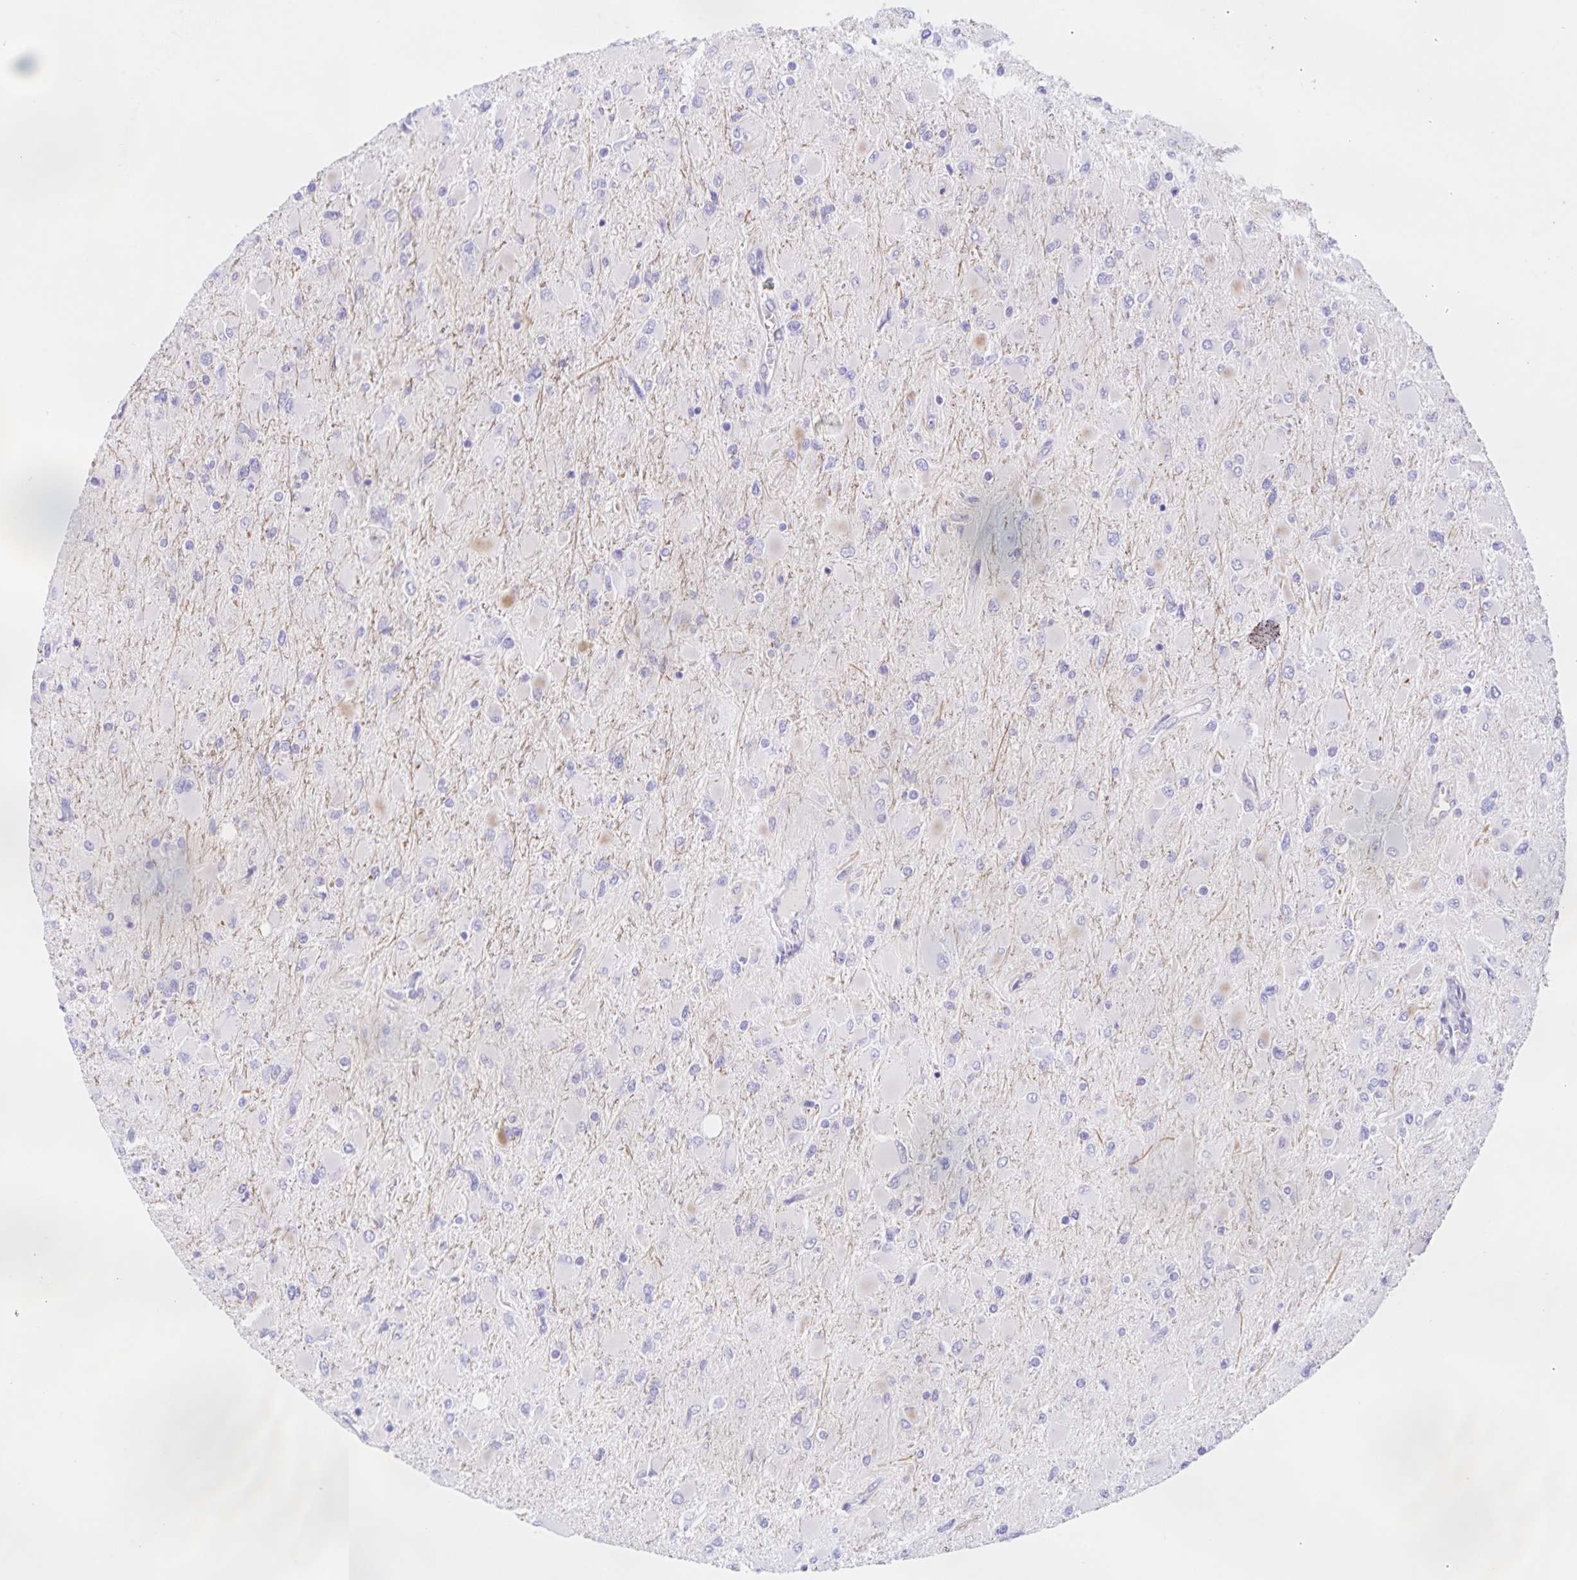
{"staining": {"intensity": "negative", "quantity": "none", "location": "none"}, "tissue": "glioma", "cell_type": "Tumor cells", "image_type": "cancer", "snomed": [{"axis": "morphology", "description": "Glioma, malignant, High grade"}, {"axis": "topography", "description": "Cerebral cortex"}], "caption": "IHC of human glioma shows no expression in tumor cells. (DAB (3,3'-diaminobenzidine) immunohistochemistry, high magnification).", "gene": "CATSPER4", "patient": {"sex": "female", "age": 36}}